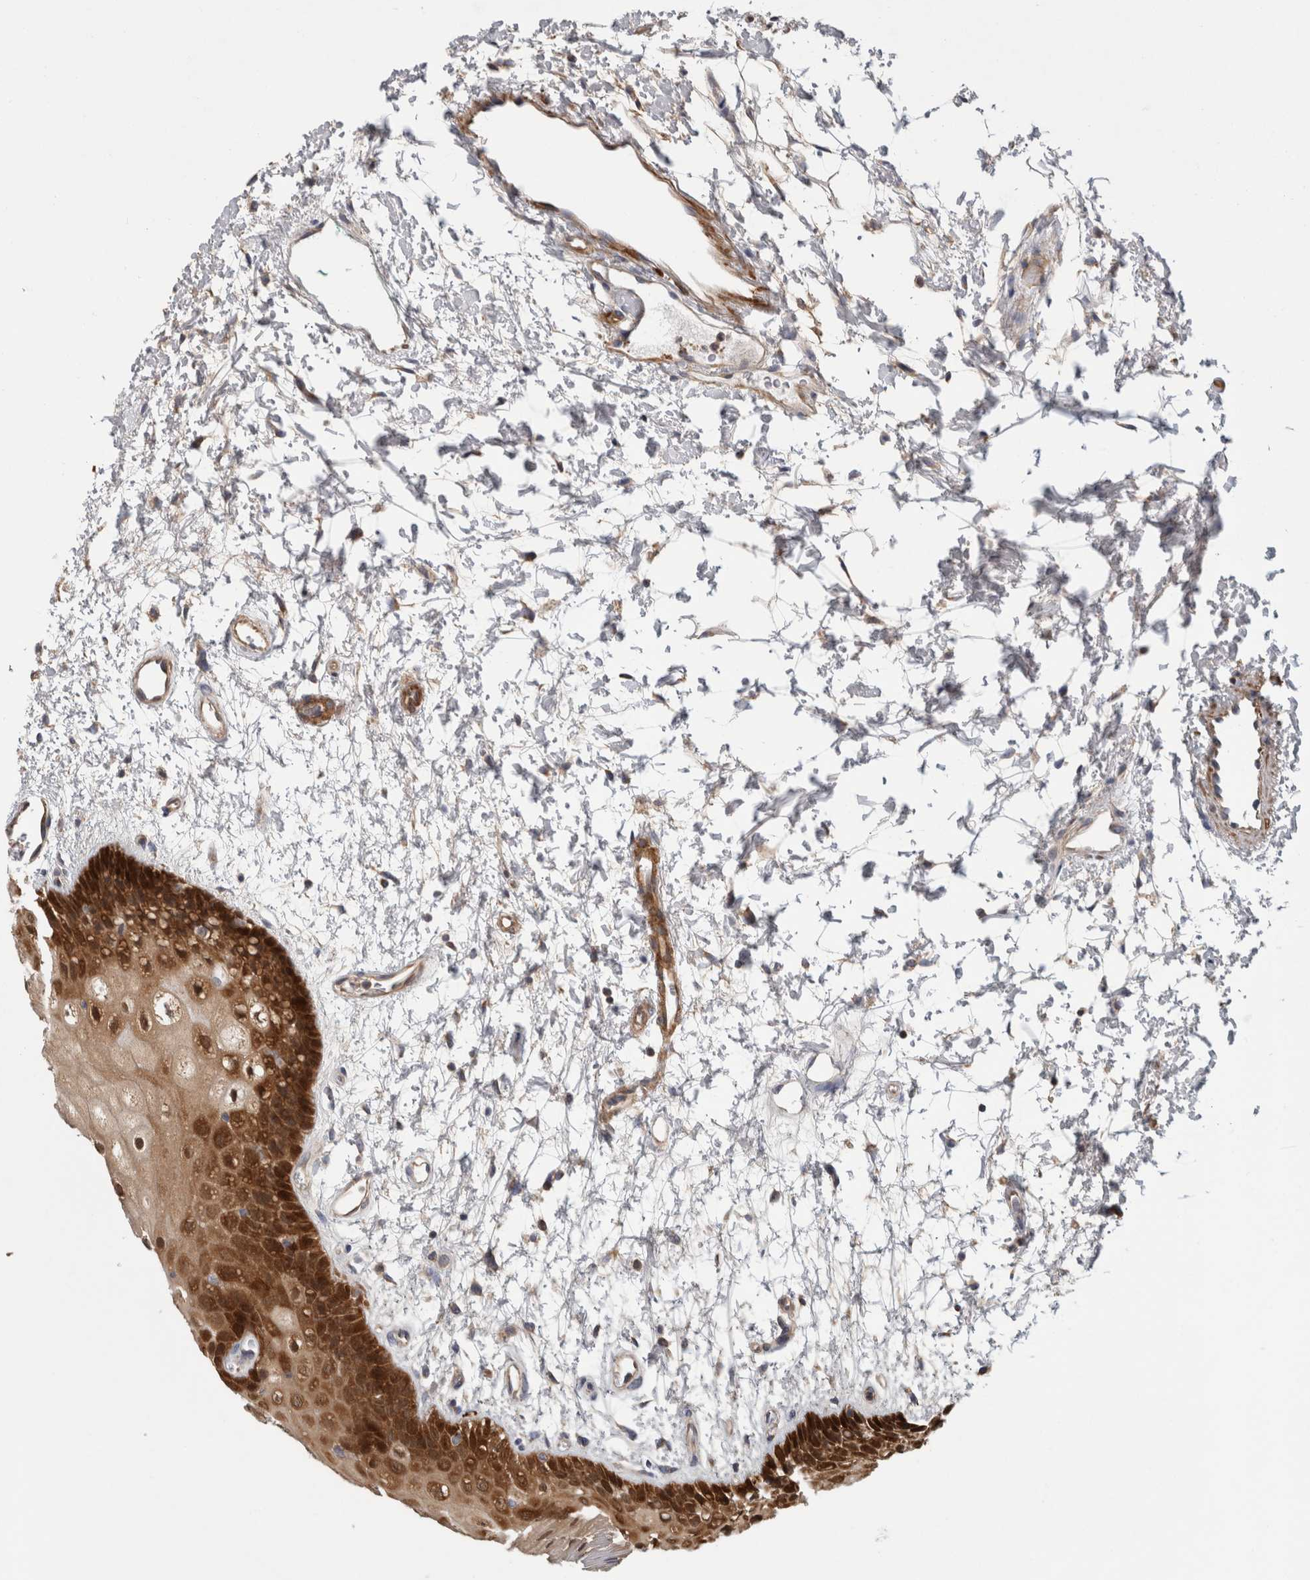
{"staining": {"intensity": "moderate", "quantity": ">75%", "location": "cytoplasmic/membranous,nuclear"}, "tissue": "oral mucosa", "cell_type": "Squamous epithelial cells", "image_type": "normal", "snomed": [{"axis": "morphology", "description": "Normal tissue, NOS"}, {"axis": "topography", "description": "Skeletal muscle"}, {"axis": "topography", "description": "Oral tissue"}, {"axis": "topography", "description": "Peripheral nerve tissue"}], "caption": "Brown immunohistochemical staining in normal oral mucosa displays moderate cytoplasmic/membranous,nuclear positivity in approximately >75% of squamous epithelial cells. The staining was performed using DAB to visualize the protein expression in brown, while the nuclei were stained in blue with hematoxylin (Magnification: 20x).", "gene": "SFXN2", "patient": {"sex": "female", "age": 84}}